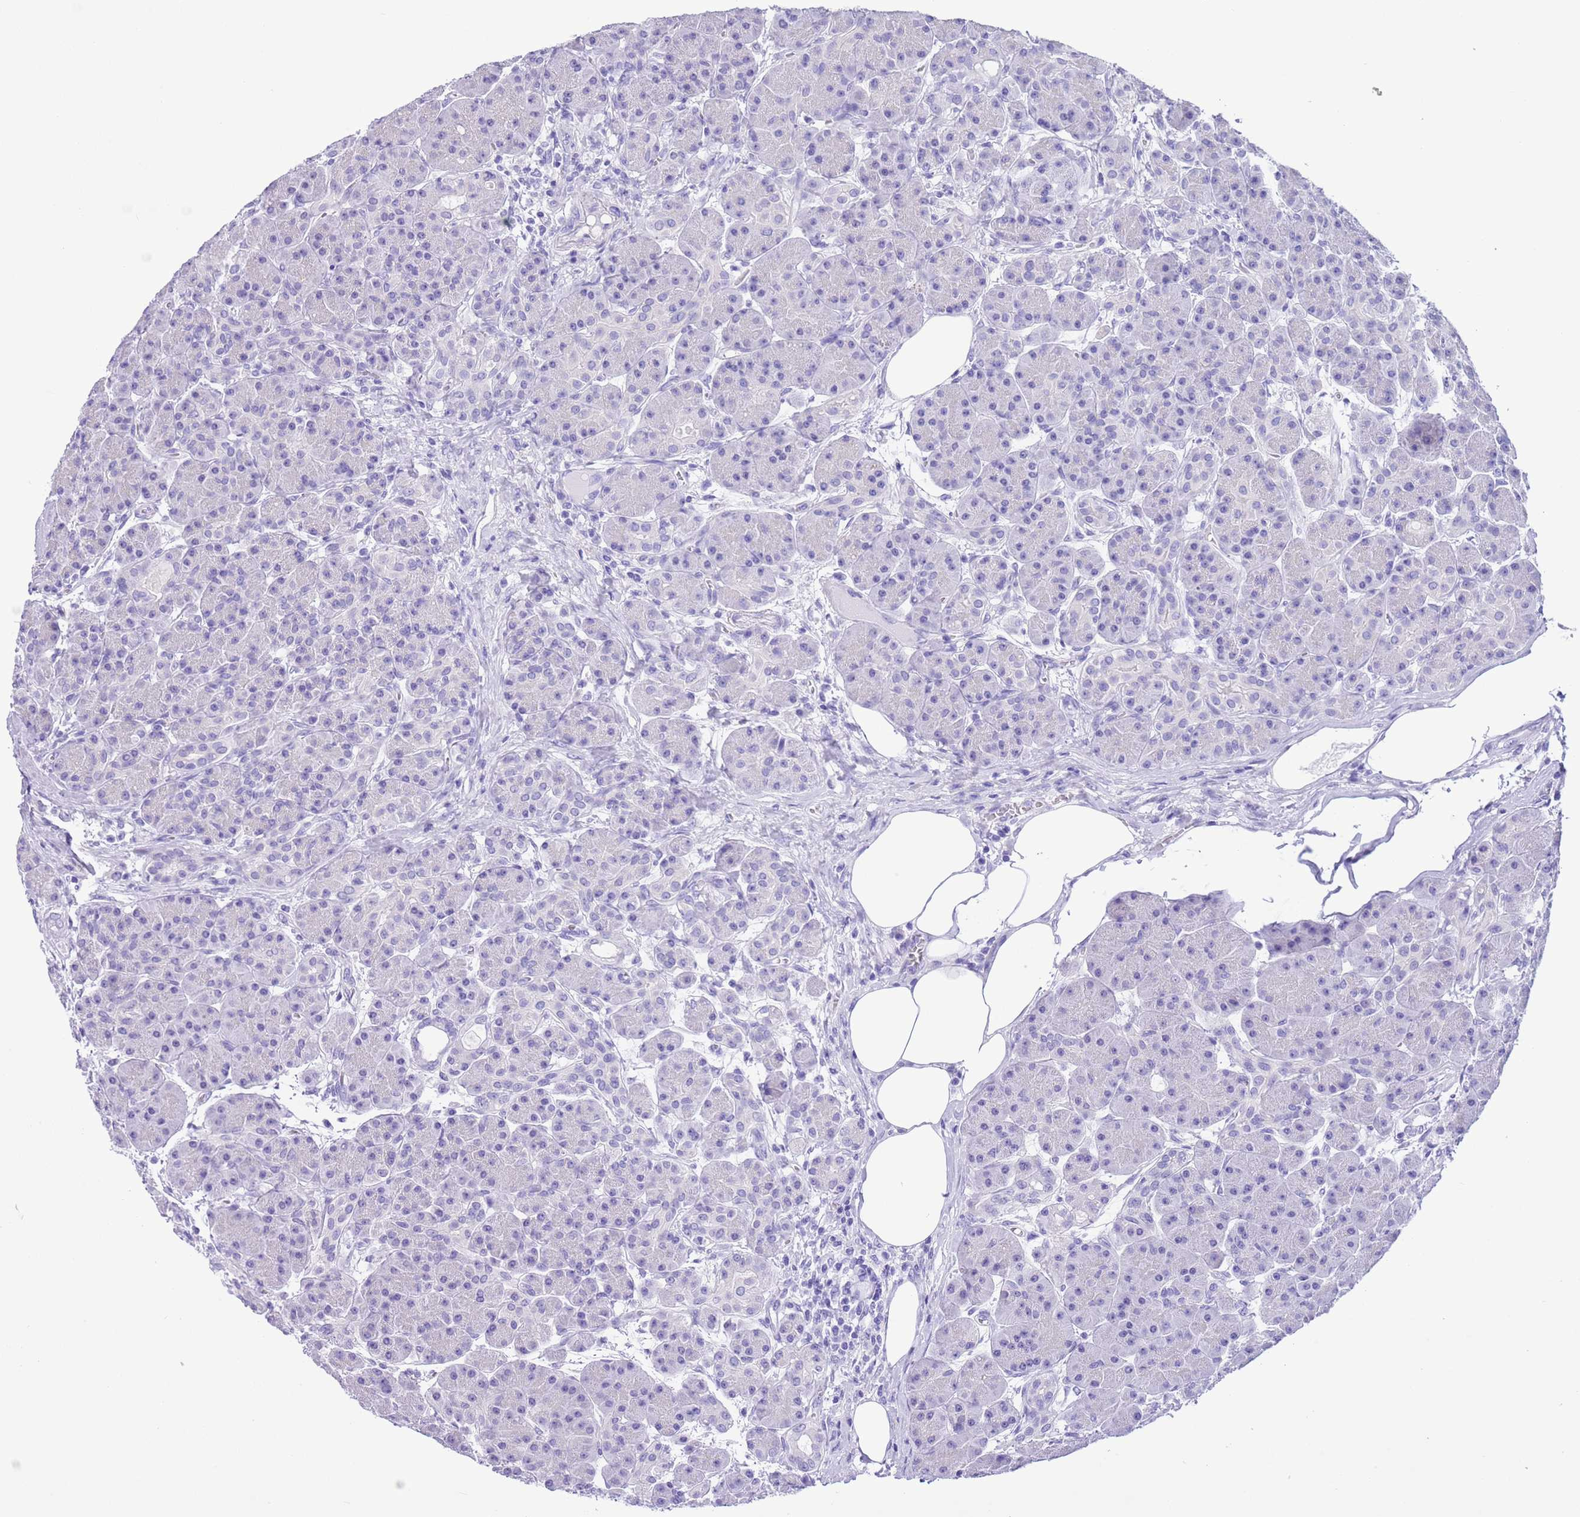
{"staining": {"intensity": "negative", "quantity": "none", "location": "none"}, "tissue": "pancreas", "cell_type": "Exocrine glandular cells", "image_type": "normal", "snomed": [{"axis": "morphology", "description": "Normal tissue, NOS"}, {"axis": "topography", "description": "Pancreas"}], "caption": "This is an immunohistochemistry (IHC) photomicrograph of normal human pancreas. There is no expression in exocrine glandular cells.", "gene": "TMEM185A", "patient": {"sex": "male", "age": 63}}